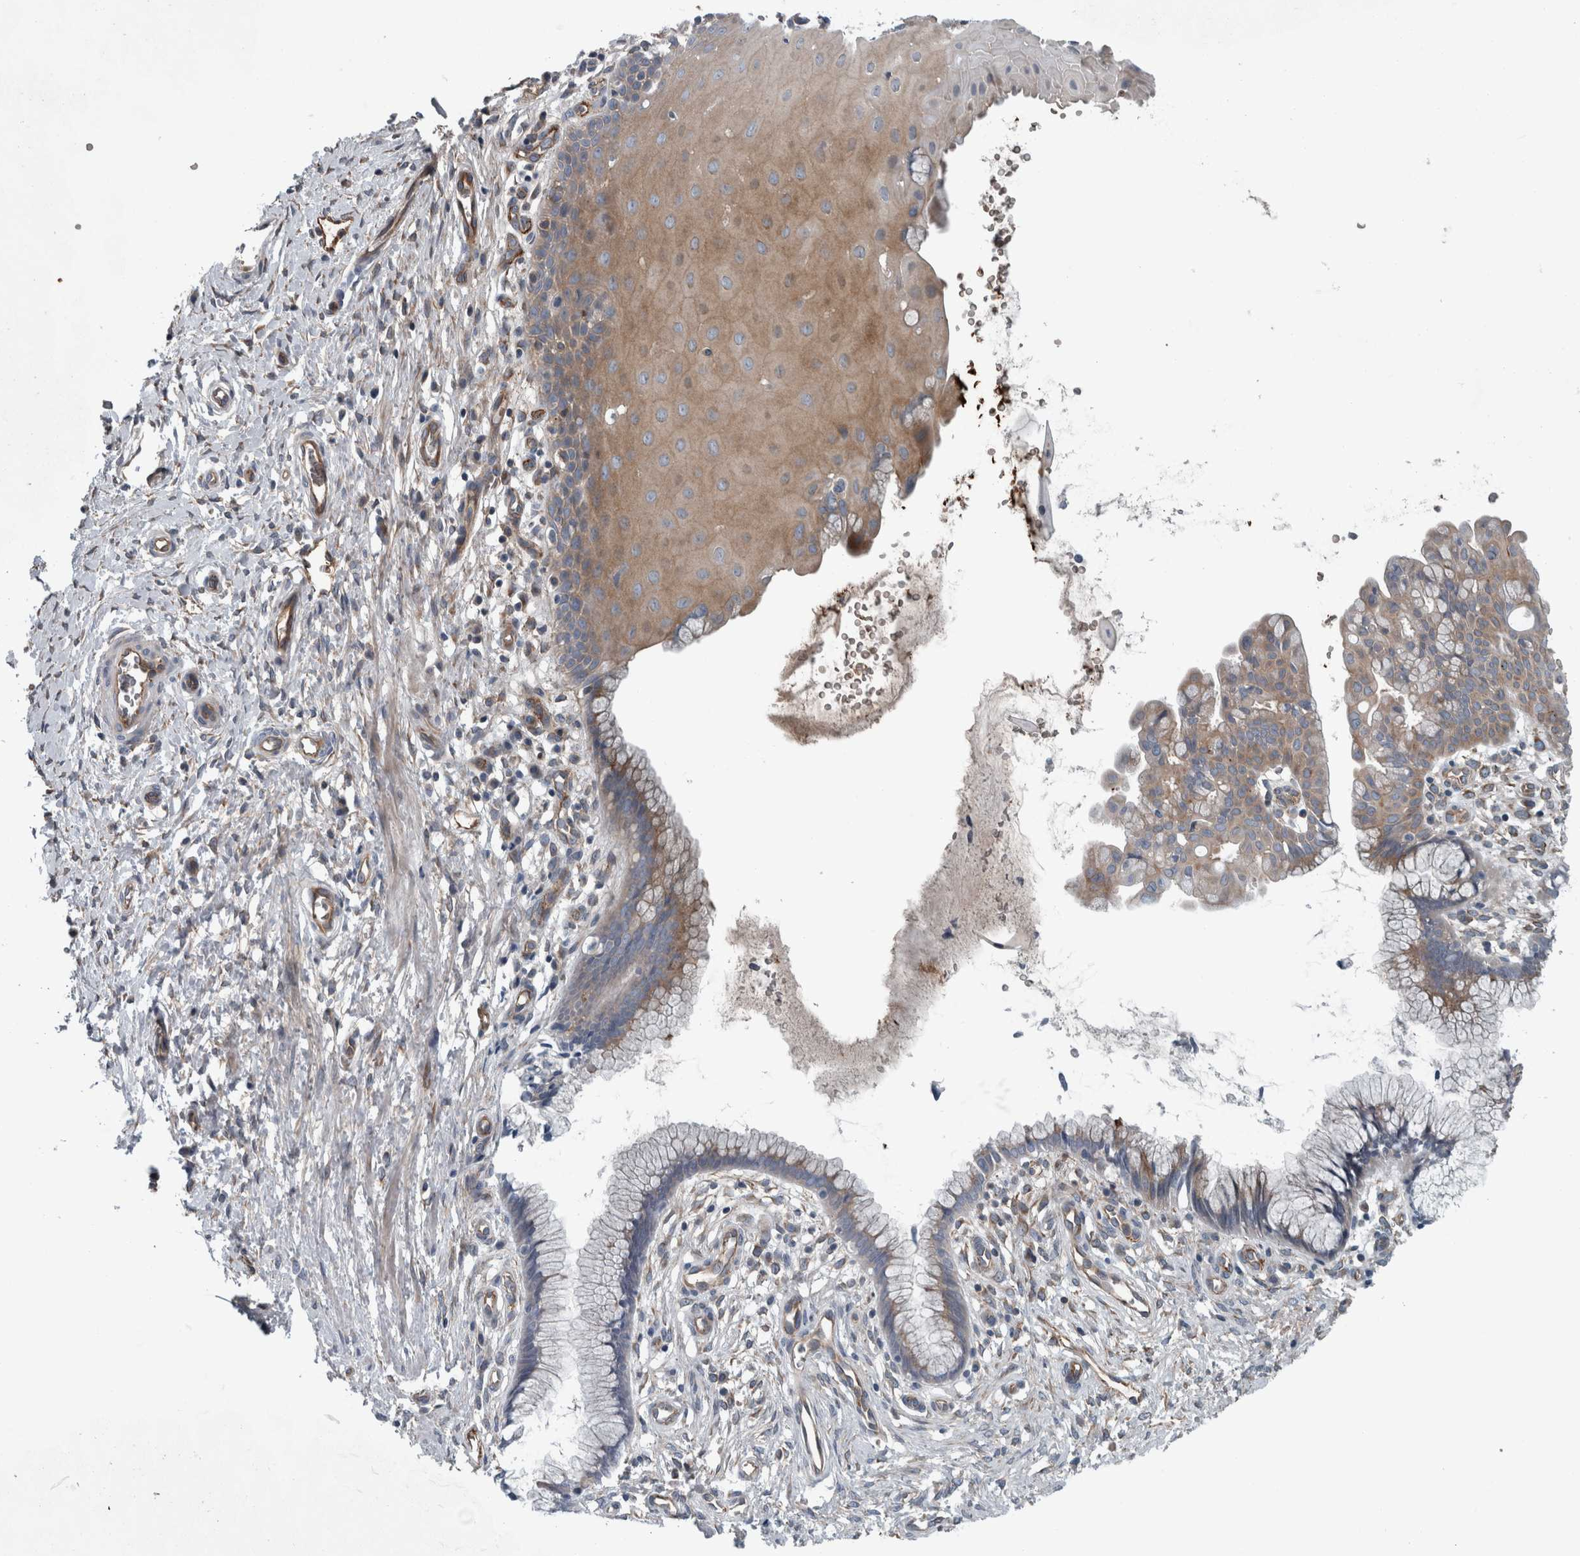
{"staining": {"intensity": "moderate", "quantity": "25%-75%", "location": "cytoplasmic/membranous"}, "tissue": "cervix", "cell_type": "Glandular cells", "image_type": "normal", "snomed": [{"axis": "morphology", "description": "Normal tissue, NOS"}, {"axis": "topography", "description": "Cervix"}], "caption": "Protein staining by IHC reveals moderate cytoplasmic/membranous positivity in about 25%-75% of glandular cells in unremarkable cervix. (DAB IHC, brown staining for protein, blue staining for nuclei).", "gene": "GLT8D2", "patient": {"sex": "female", "age": 75}}